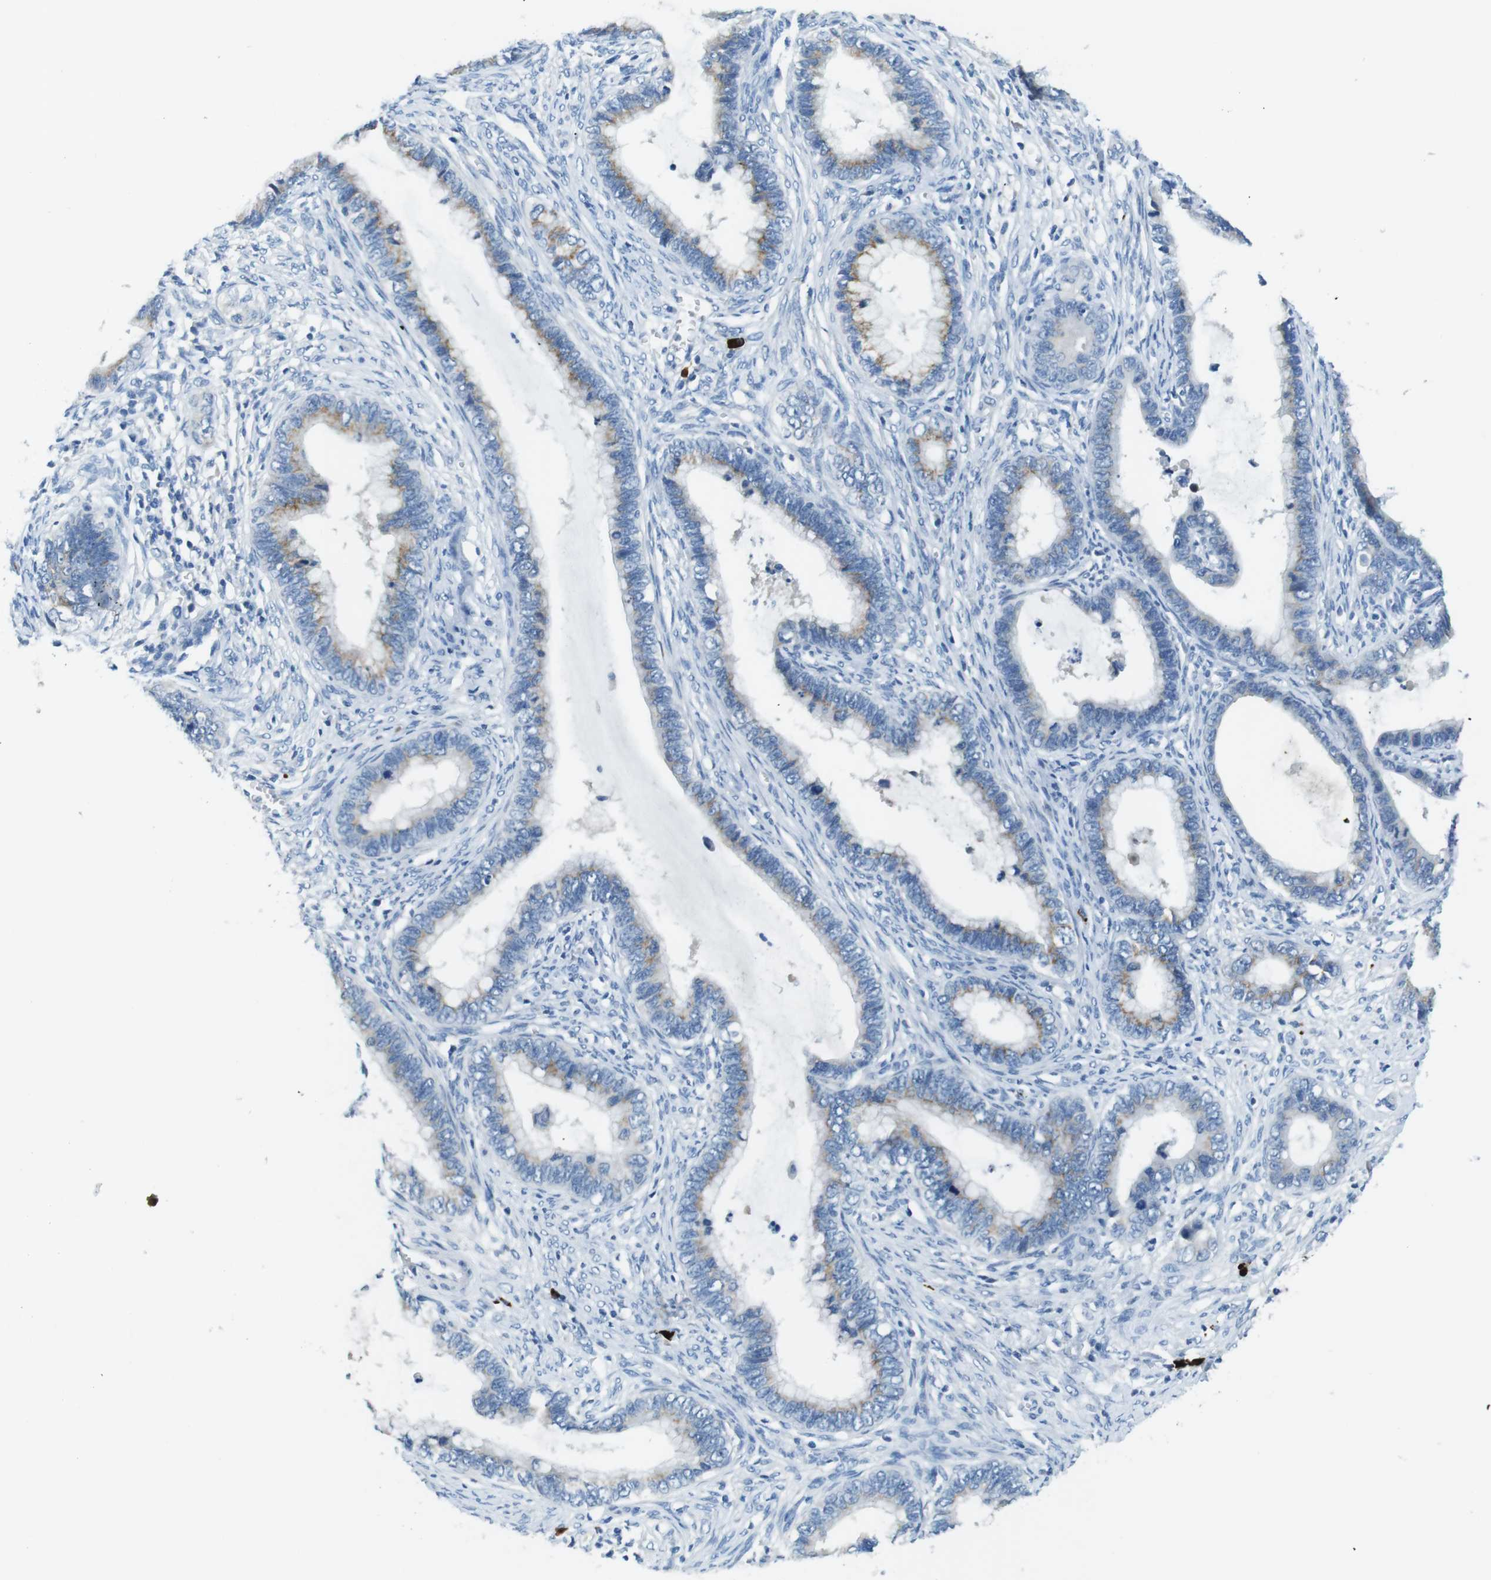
{"staining": {"intensity": "weak", "quantity": "25%-75%", "location": "cytoplasmic/membranous"}, "tissue": "cervical cancer", "cell_type": "Tumor cells", "image_type": "cancer", "snomed": [{"axis": "morphology", "description": "Adenocarcinoma, NOS"}, {"axis": "topography", "description": "Cervix"}], "caption": "A low amount of weak cytoplasmic/membranous staining is identified in approximately 25%-75% of tumor cells in cervical cancer (adenocarcinoma) tissue.", "gene": "SLC35A3", "patient": {"sex": "female", "age": 44}}